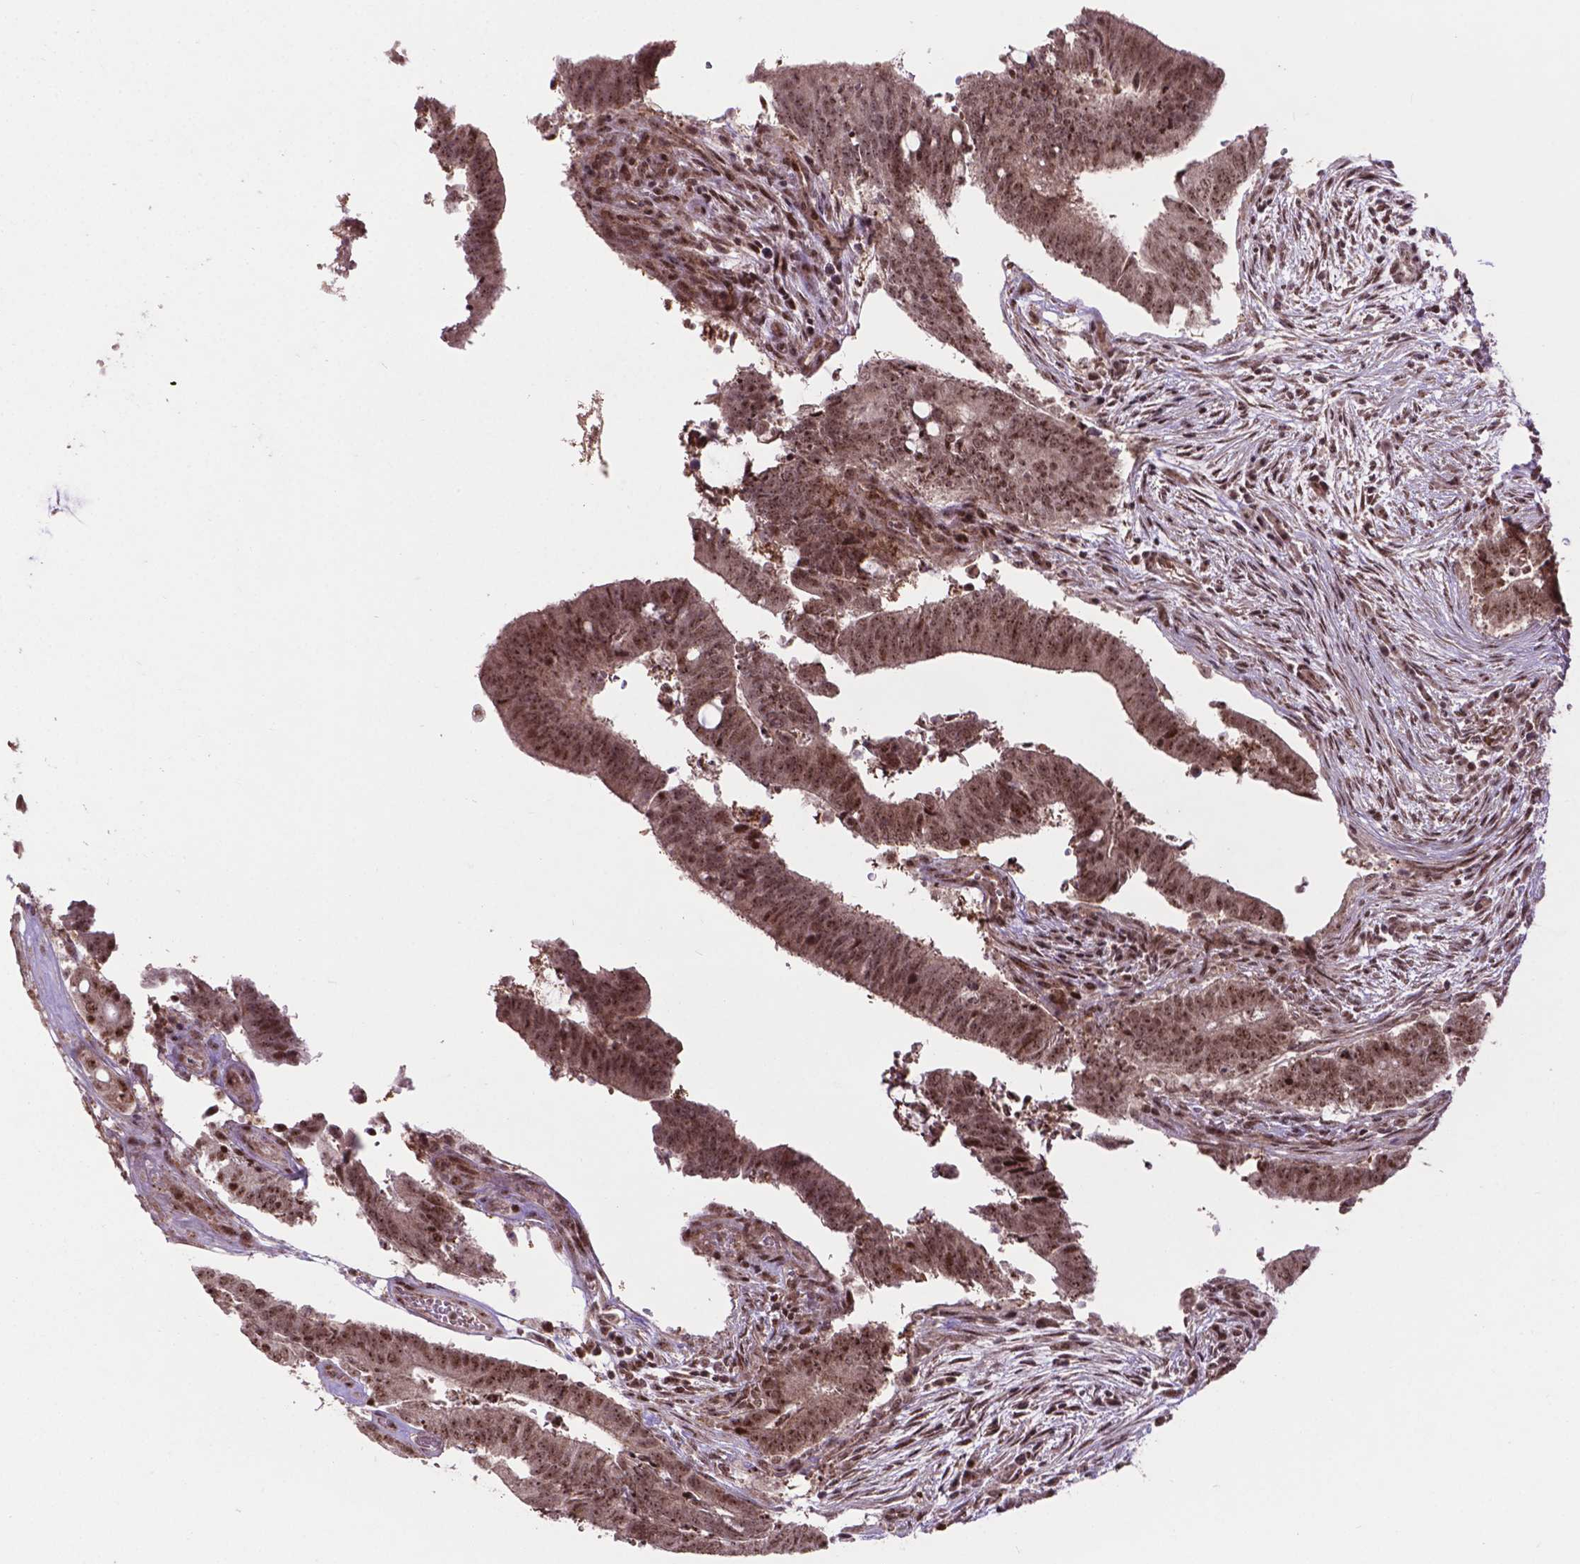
{"staining": {"intensity": "moderate", "quantity": ">75%", "location": "nuclear"}, "tissue": "colorectal cancer", "cell_type": "Tumor cells", "image_type": "cancer", "snomed": [{"axis": "morphology", "description": "Adenocarcinoma, NOS"}, {"axis": "topography", "description": "Colon"}], "caption": "Adenocarcinoma (colorectal) tissue reveals moderate nuclear expression in approximately >75% of tumor cells, visualized by immunohistochemistry.", "gene": "CSNK2A1", "patient": {"sex": "female", "age": 43}}